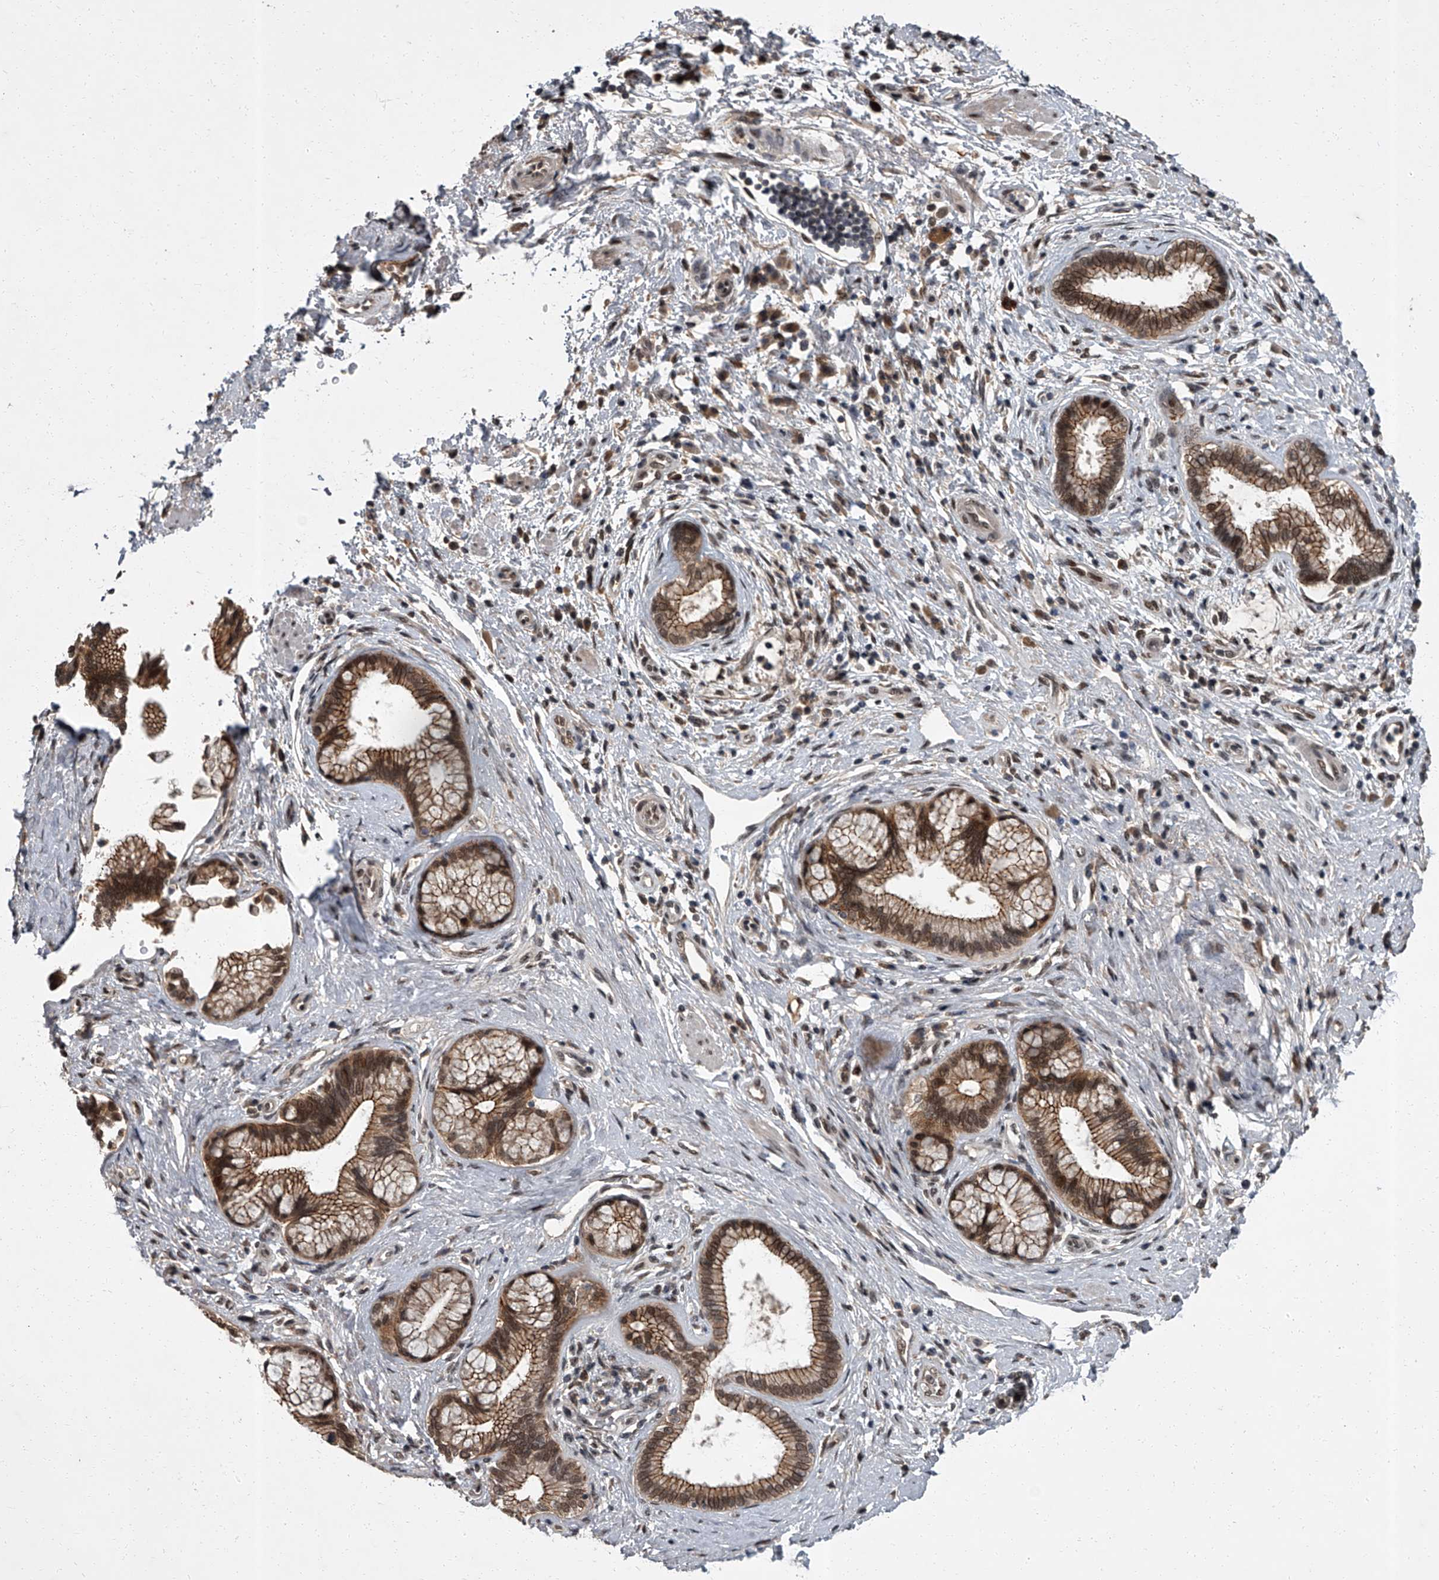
{"staining": {"intensity": "moderate", "quantity": ">75%", "location": "cytoplasmic/membranous,nuclear"}, "tissue": "pancreatic cancer", "cell_type": "Tumor cells", "image_type": "cancer", "snomed": [{"axis": "morphology", "description": "Adenocarcinoma, NOS"}, {"axis": "topography", "description": "Pancreas"}], "caption": "Immunohistochemistry (IHC) (DAB) staining of adenocarcinoma (pancreatic) reveals moderate cytoplasmic/membranous and nuclear protein staining in approximately >75% of tumor cells.", "gene": "ZNF518B", "patient": {"sex": "female", "age": 73}}